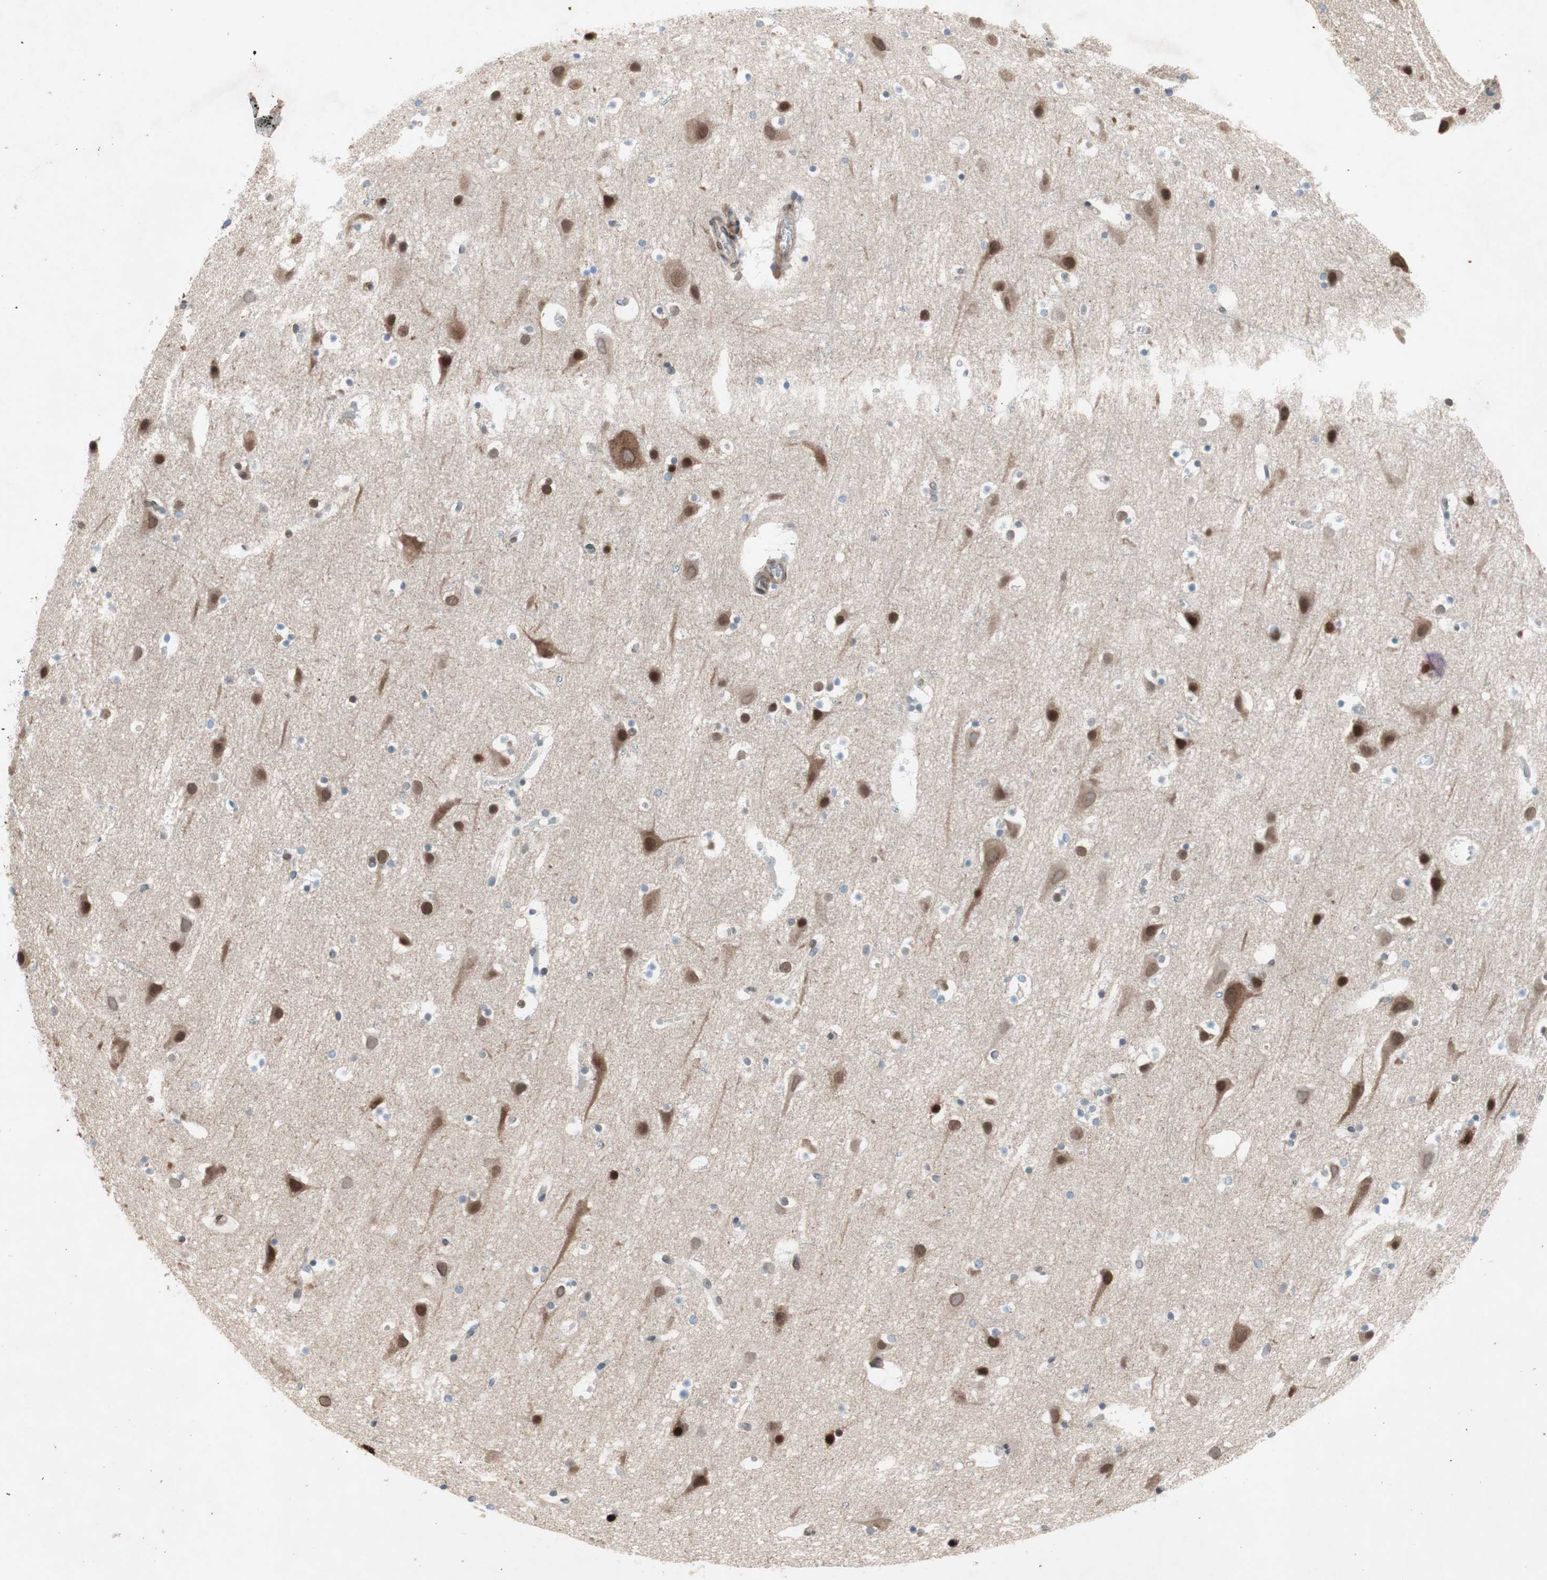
{"staining": {"intensity": "moderate", "quantity": "<25%", "location": "cytoplasmic/membranous"}, "tissue": "cerebral cortex", "cell_type": "Endothelial cells", "image_type": "normal", "snomed": [{"axis": "morphology", "description": "Normal tissue, NOS"}, {"axis": "topography", "description": "Cerebral cortex"}], "caption": "A histopathology image of human cerebral cortex stained for a protein shows moderate cytoplasmic/membranous brown staining in endothelial cells.", "gene": "ARNT2", "patient": {"sex": "male", "age": 45}}